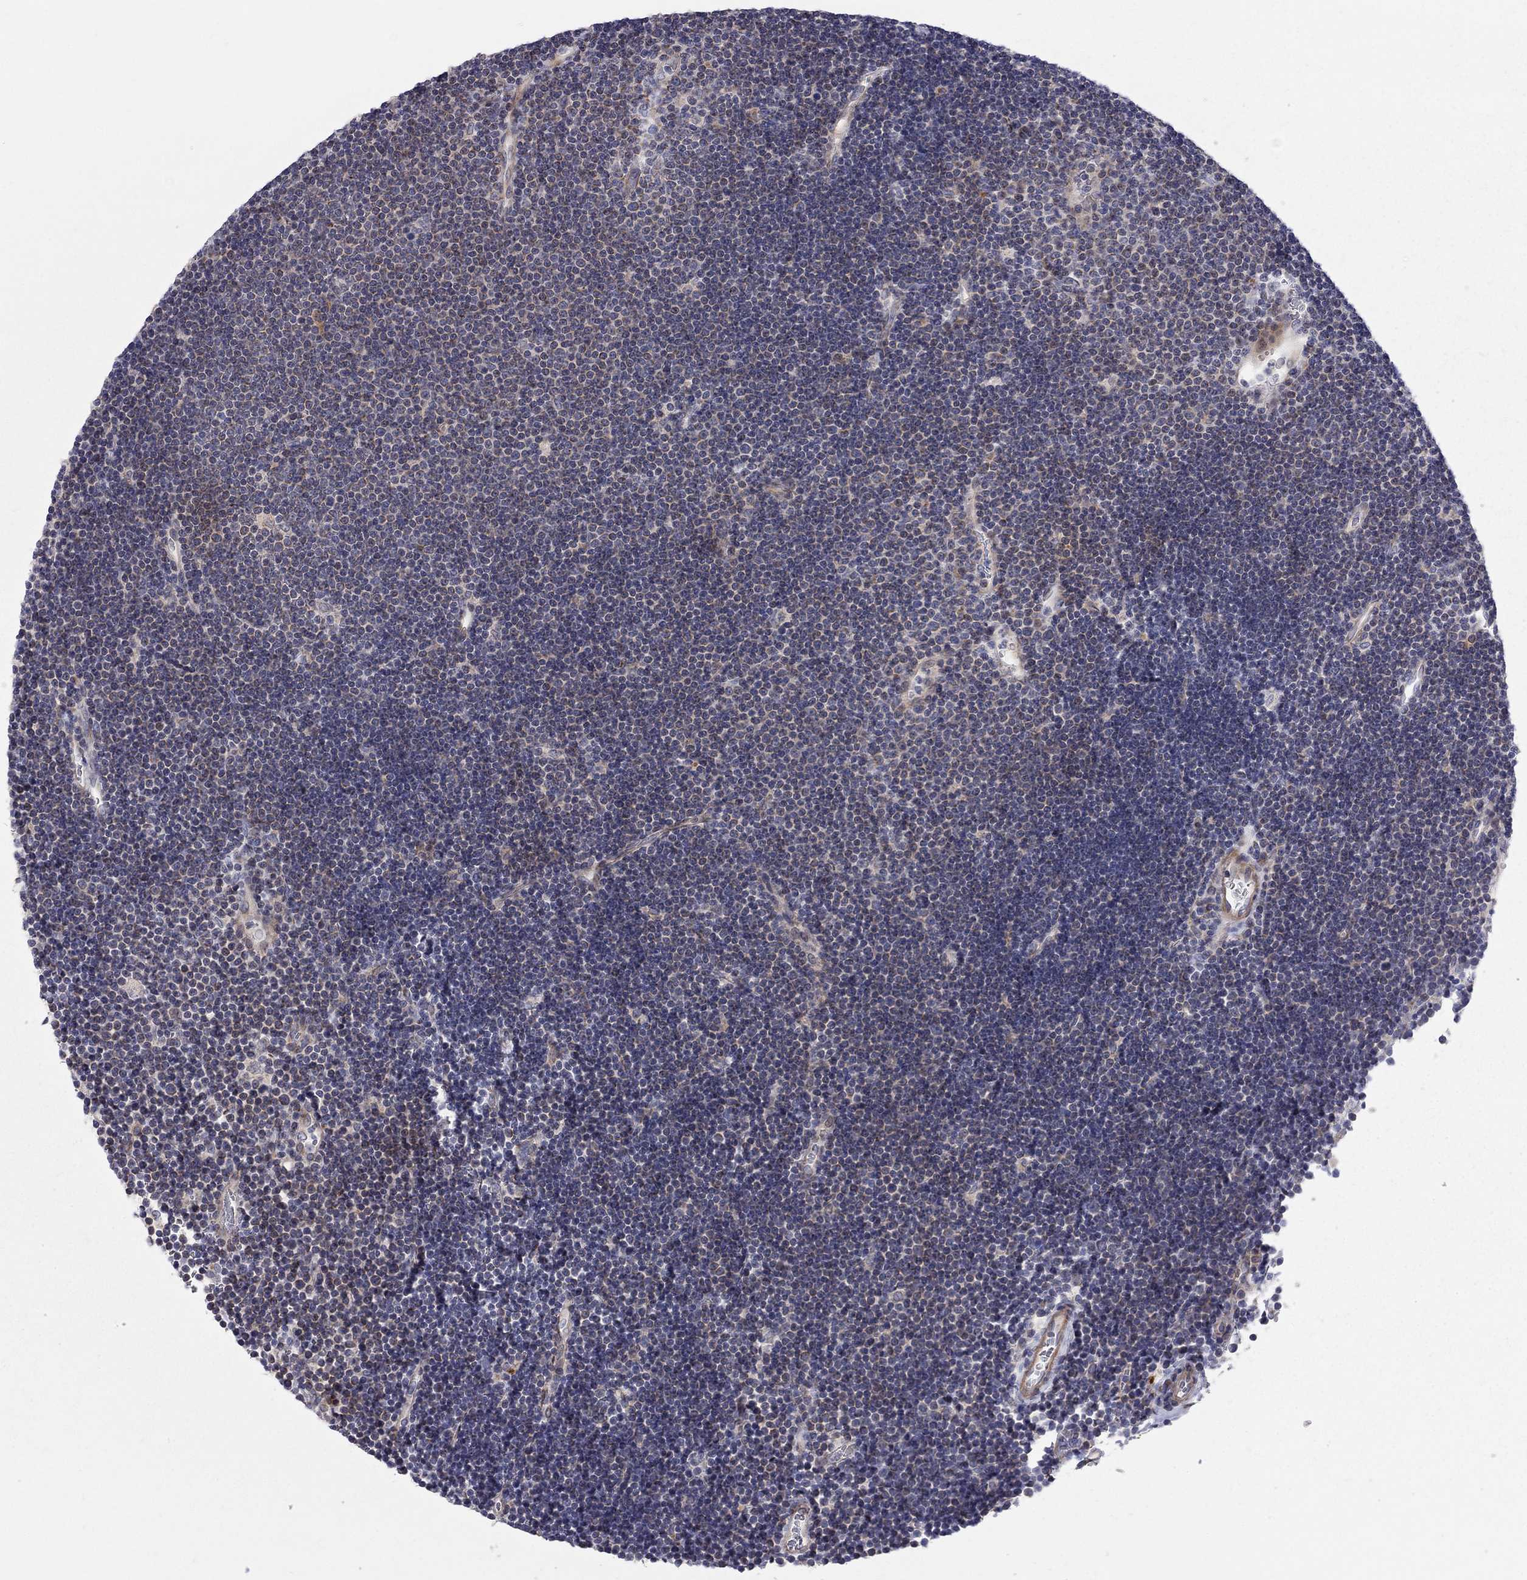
{"staining": {"intensity": "negative", "quantity": "none", "location": "none"}, "tissue": "lymphoma", "cell_type": "Tumor cells", "image_type": "cancer", "snomed": [{"axis": "morphology", "description": "Malignant lymphoma, non-Hodgkin's type, Low grade"}, {"axis": "topography", "description": "Brain"}], "caption": "High magnification brightfield microscopy of low-grade malignant lymphoma, non-Hodgkin's type stained with DAB (brown) and counterstained with hematoxylin (blue): tumor cells show no significant staining.", "gene": "KANSL1L", "patient": {"sex": "female", "age": 66}}